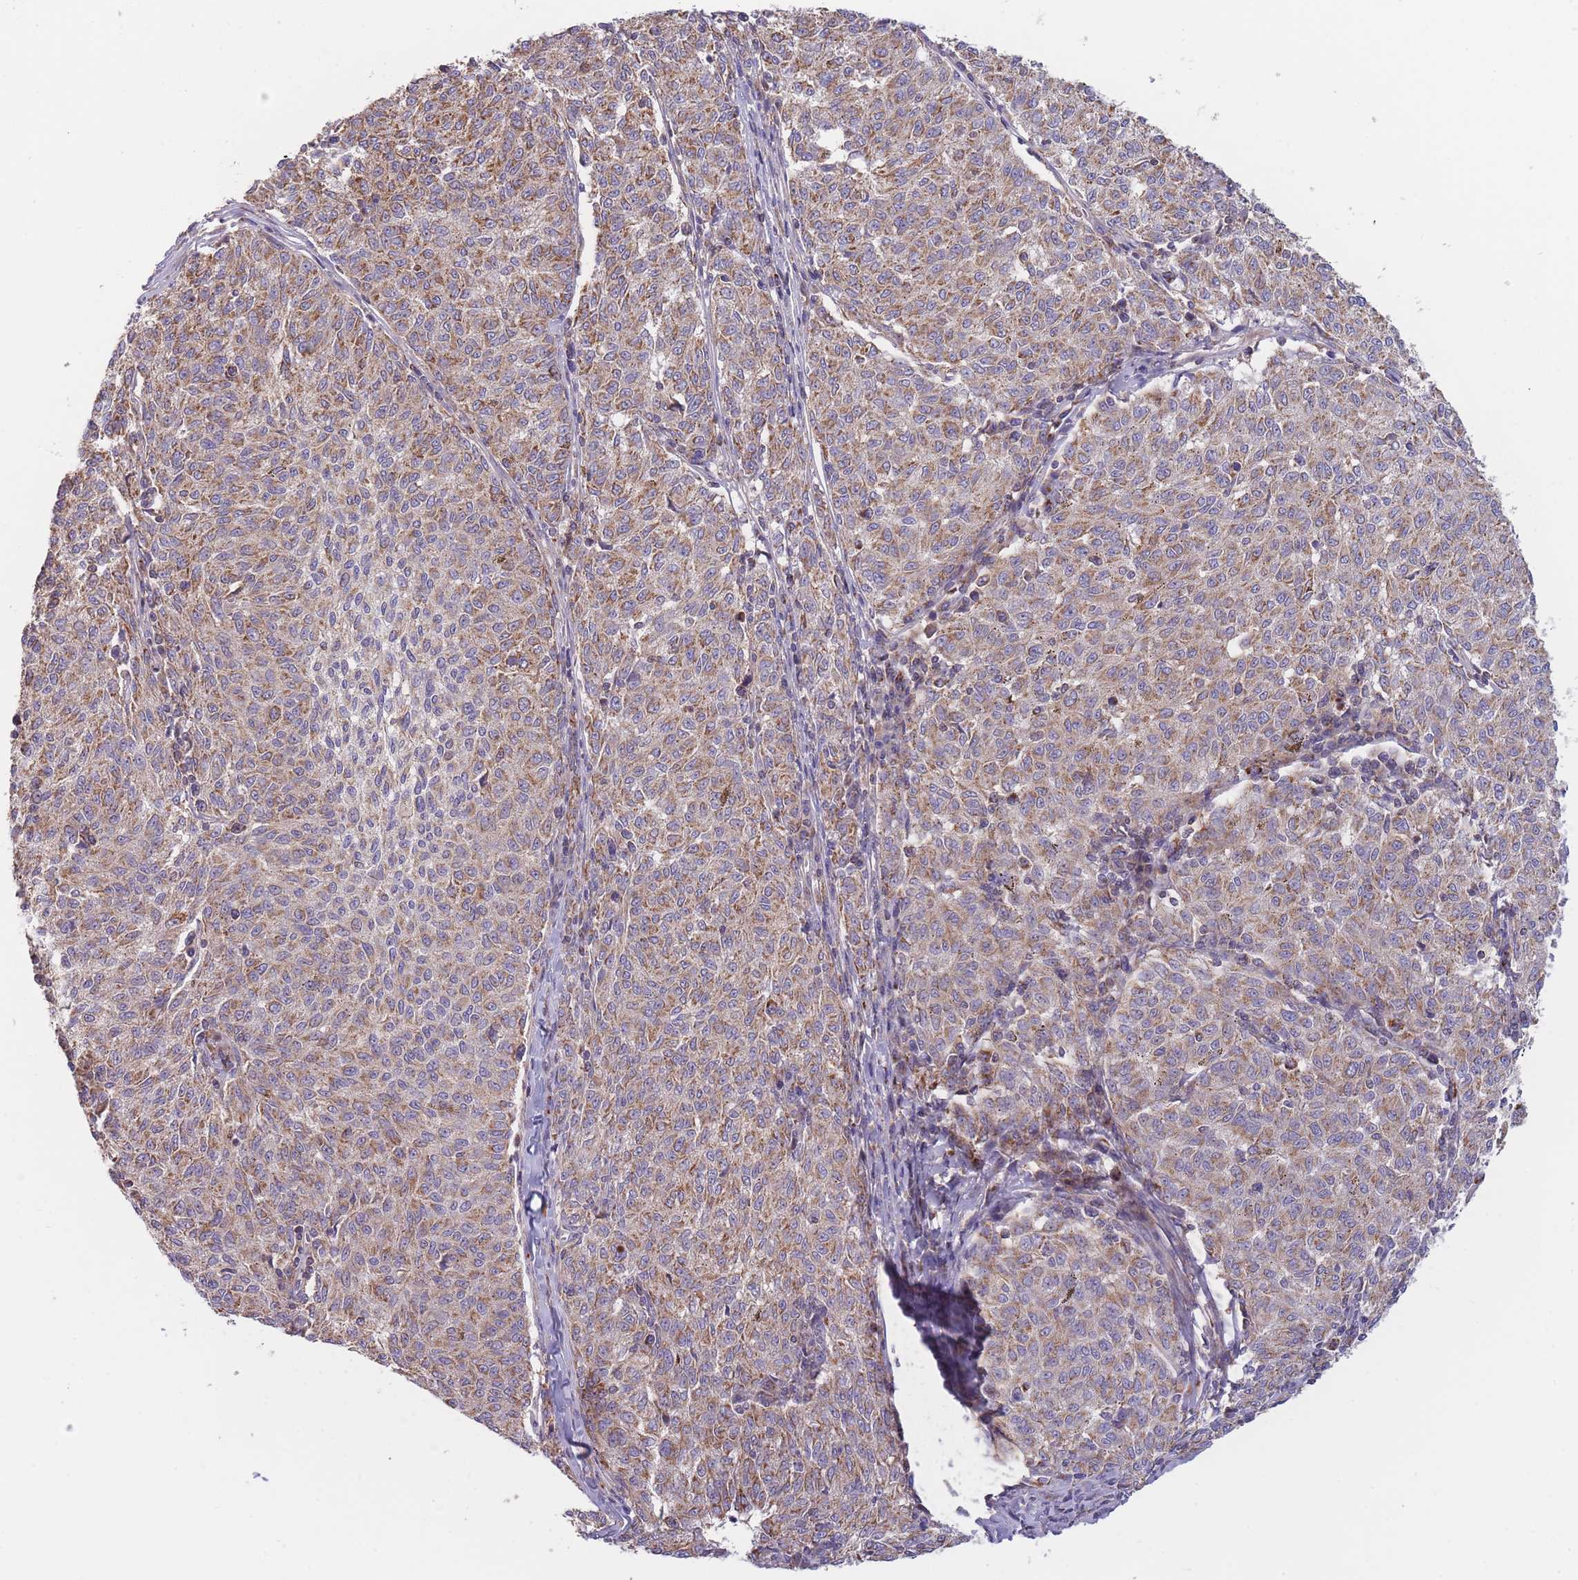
{"staining": {"intensity": "moderate", "quantity": ">75%", "location": "cytoplasmic/membranous"}, "tissue": "melanoma", "cell_type": "Tumor cells", "image_type": "cancer", "snomed": [{"axis": "morphology", "description": "Malignant melanoma, NOS"}, {"axis": "topography", "description": "Skin"}], "caption": "Human malignant melanoma stained with a protein marker exhibits moderate staining in tumor cells.", "gene": "SLC25A42", "patient": {"sex": "female", "age": 72}}